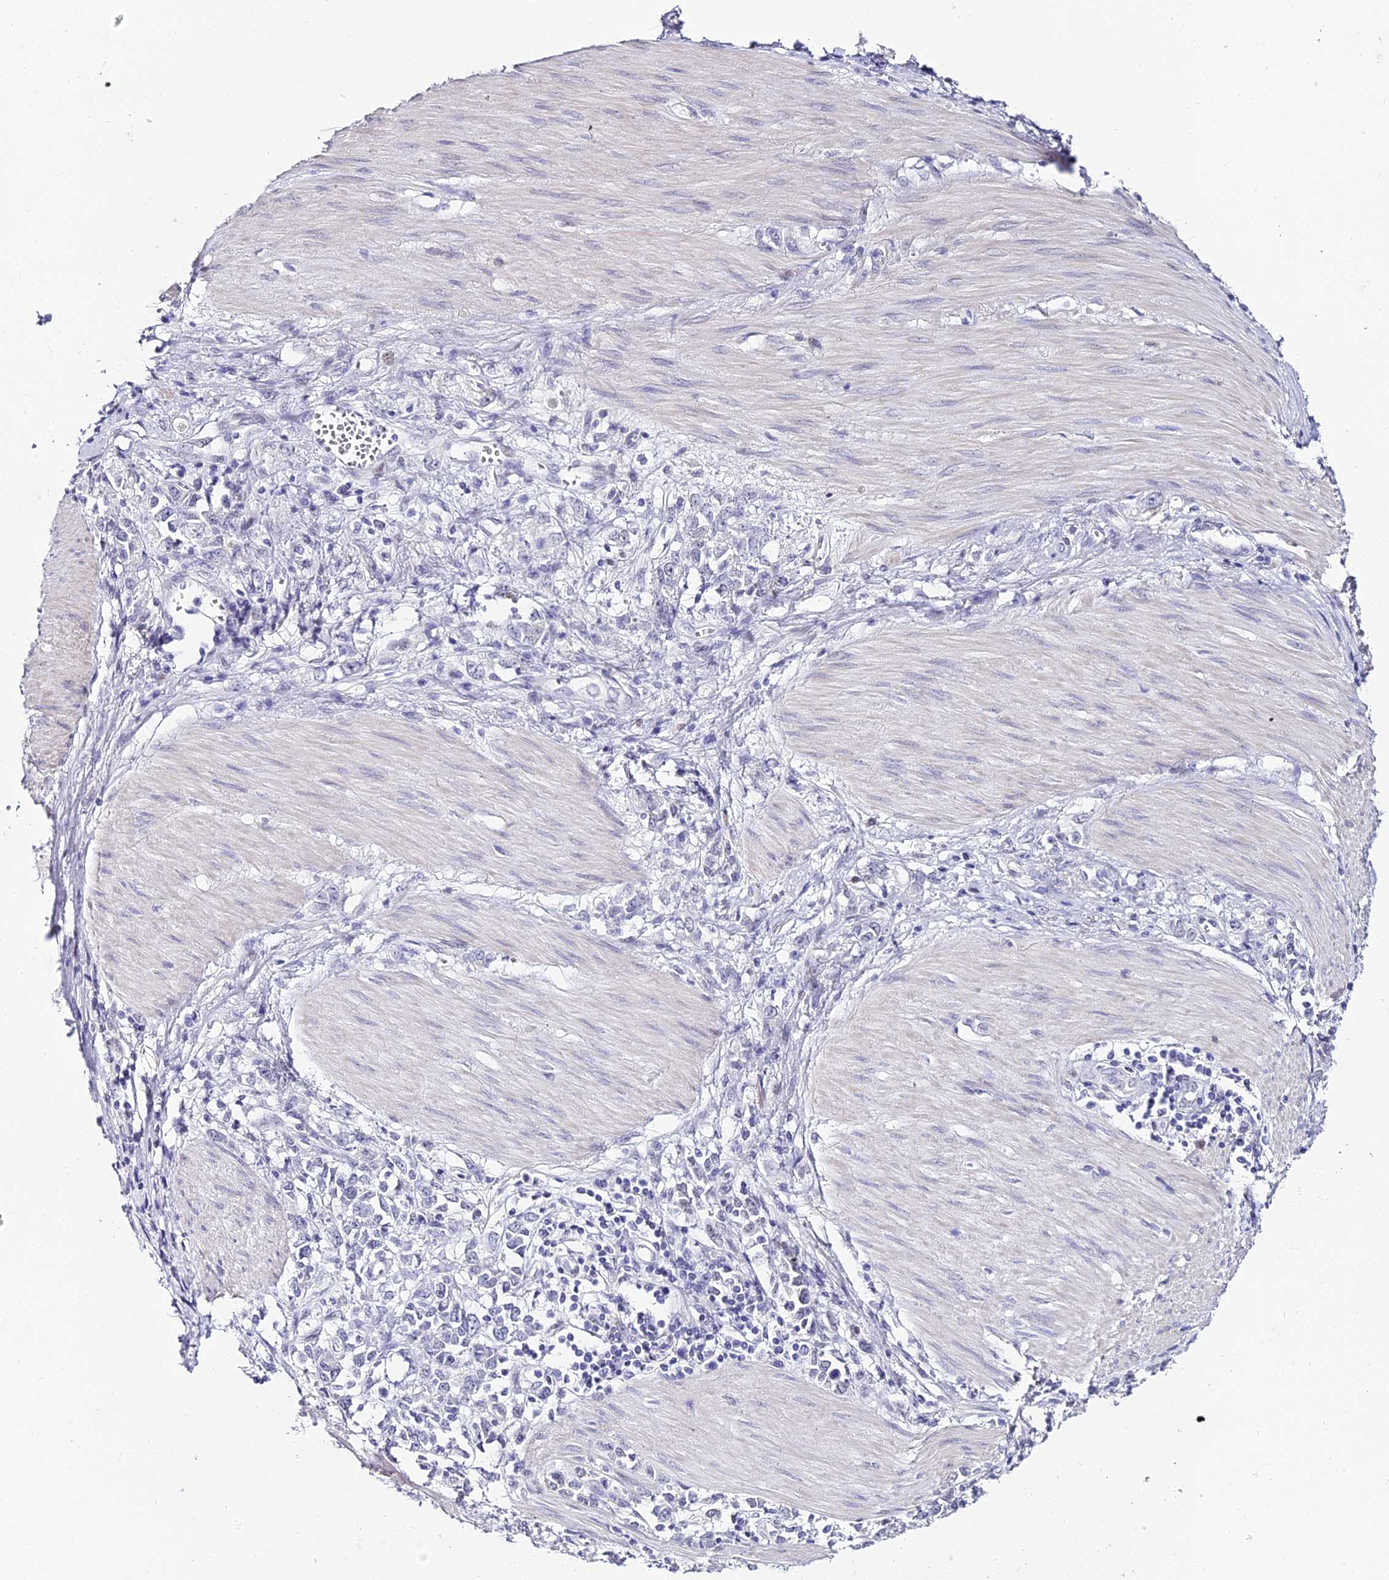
{"staining": {"intensity": "negative", "quantity": "none", "location": "none"}, "tissue": "stomach cancer", "cell_type": "Tumor cells", "image_type": "cancer", "snomed": [{"axis": "morphology", "description": "Adenocarcinoma, NOS"}, {"axis": "topography", "description": "Stomach"}], "caption": "This is a micrograph of immunohistochemistry staining of adenocarcinoma (stomach), which shows no expression in tumor cells. (DAB (3,3'-diaminobenzidine) immunohistochemistry, high magnification).", "gene": "ABHD14A-ACY1", "patient": {"sex": "female", "age": 76}}